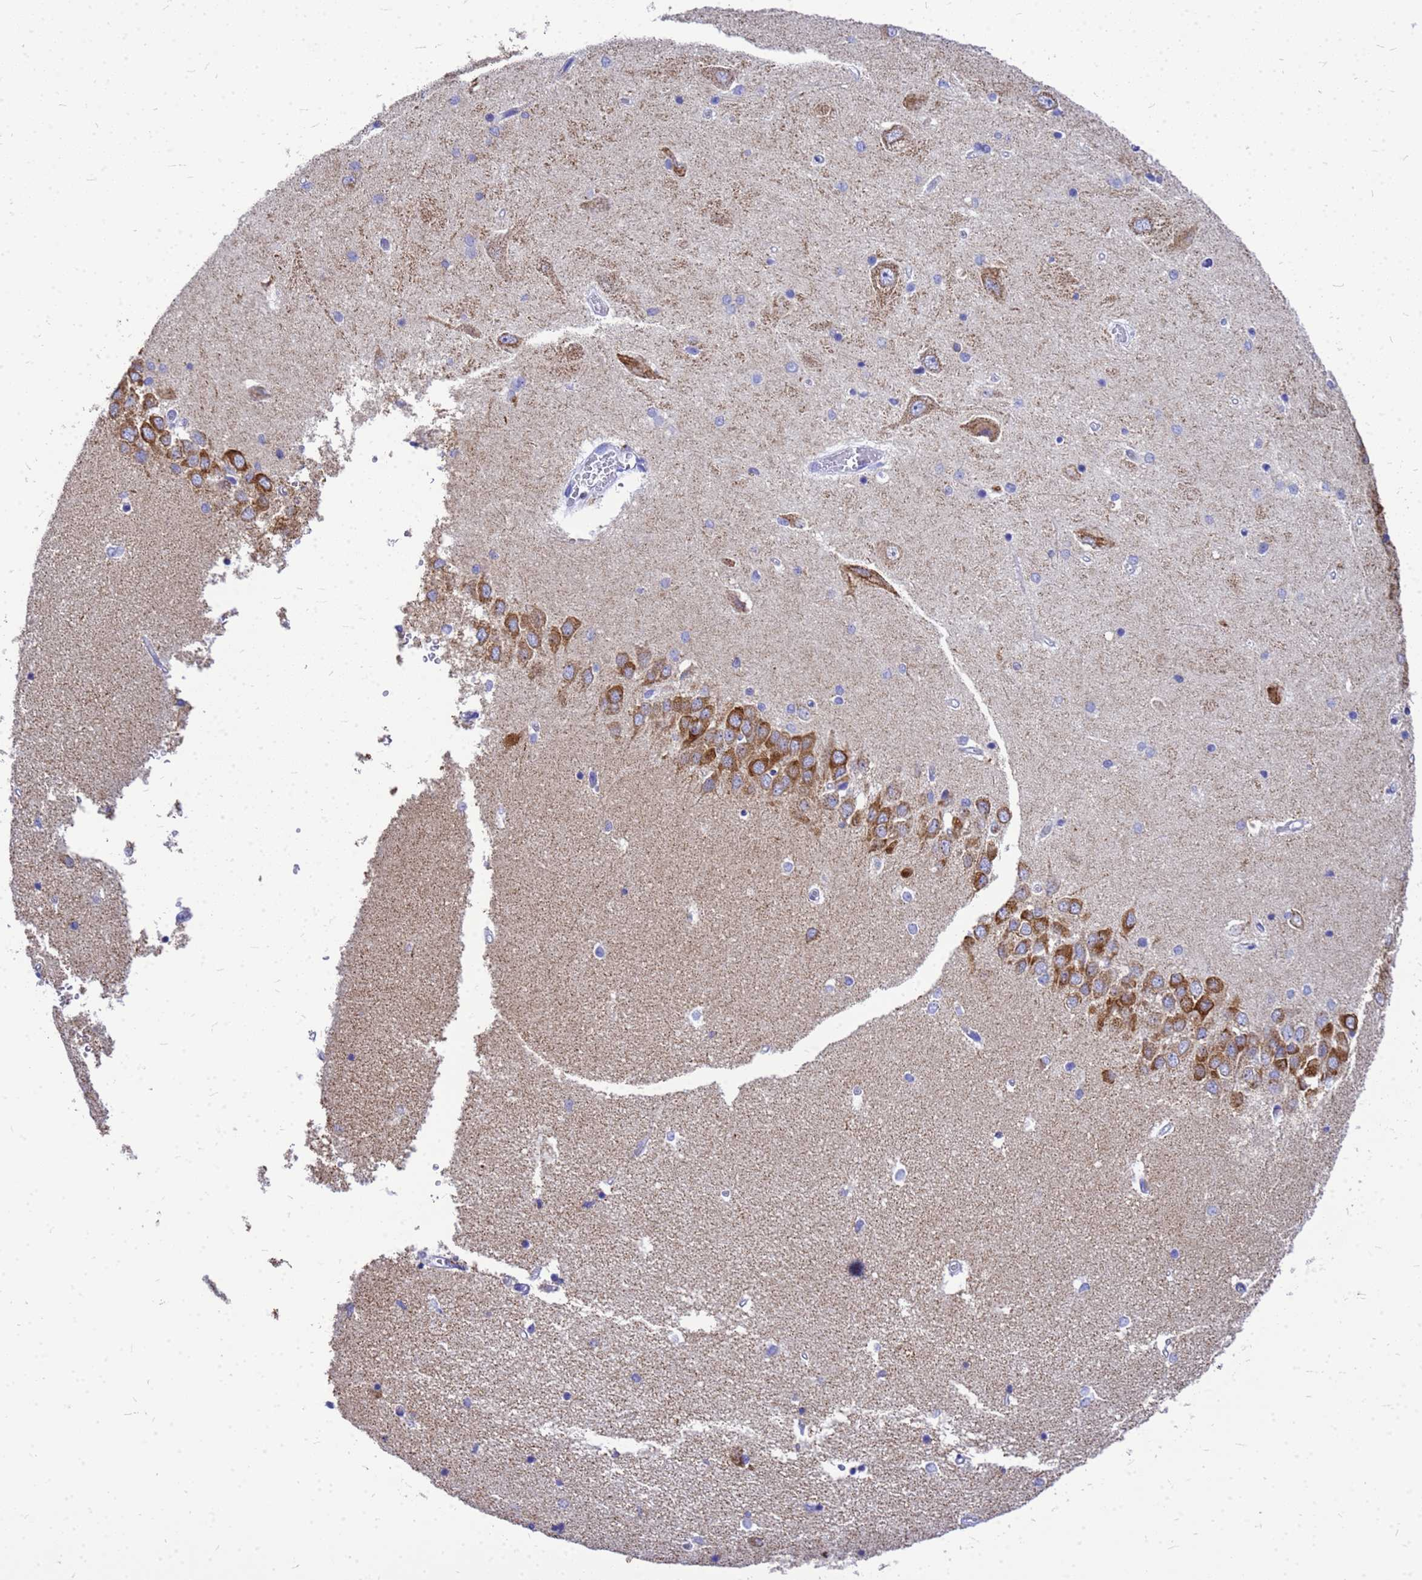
{"staining": {"intensity": "negative", "quantity": "none", "location": "none"}, "tissue": "hippocampus", "cell_type": "Glial cells", "image_type": "normal", "snomed": [{"axis": "morphology", "description": "Normal tissue, NOS"}, {"axis": "topography", "description": "Hippocampus"}], "caption": "There is no significant positivity in glial cells of hippocampus.", "gene": "OR52E2", "patient": {"sex": "male", "age": 45}}